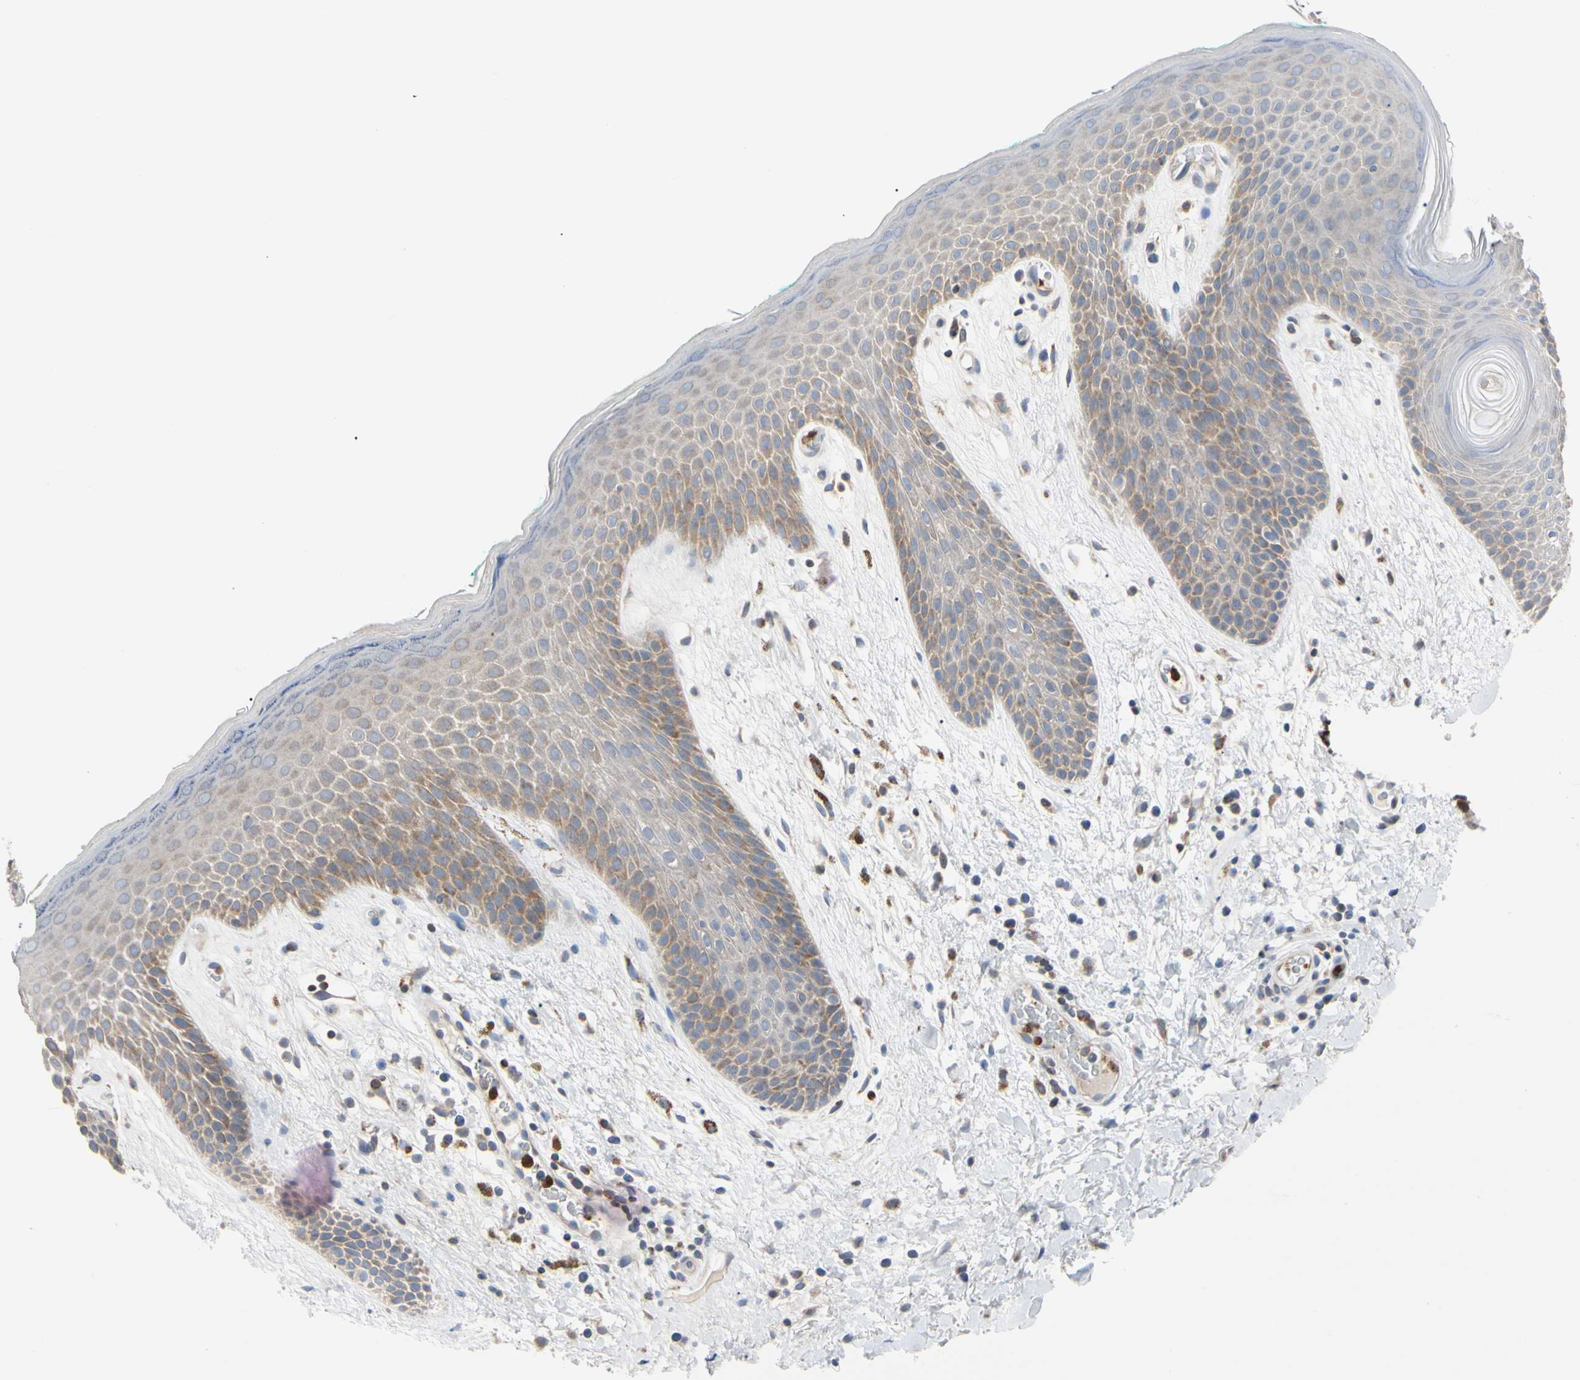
{"staining": {"intensity": "moderate", "quantity": "25%-75%", "location": "cytoplasmic/membranous"}, "tissue": "skin", "cell_type": "Epidermal cells", "image_type": "normal", "snomed": [{"axis": "morphology", "description": "Normal tissue, NOS"}, {"axis": "topography", "description": "Anal"}], "caption": "Benign skin exhibits moderate cytoplasmic/membranous positivity in approximately 25%-75% of epidermal cells, visualized by immunohistochemistry.", "gene": "MCL1", "patient": {"sex": "male", "age": 74}}